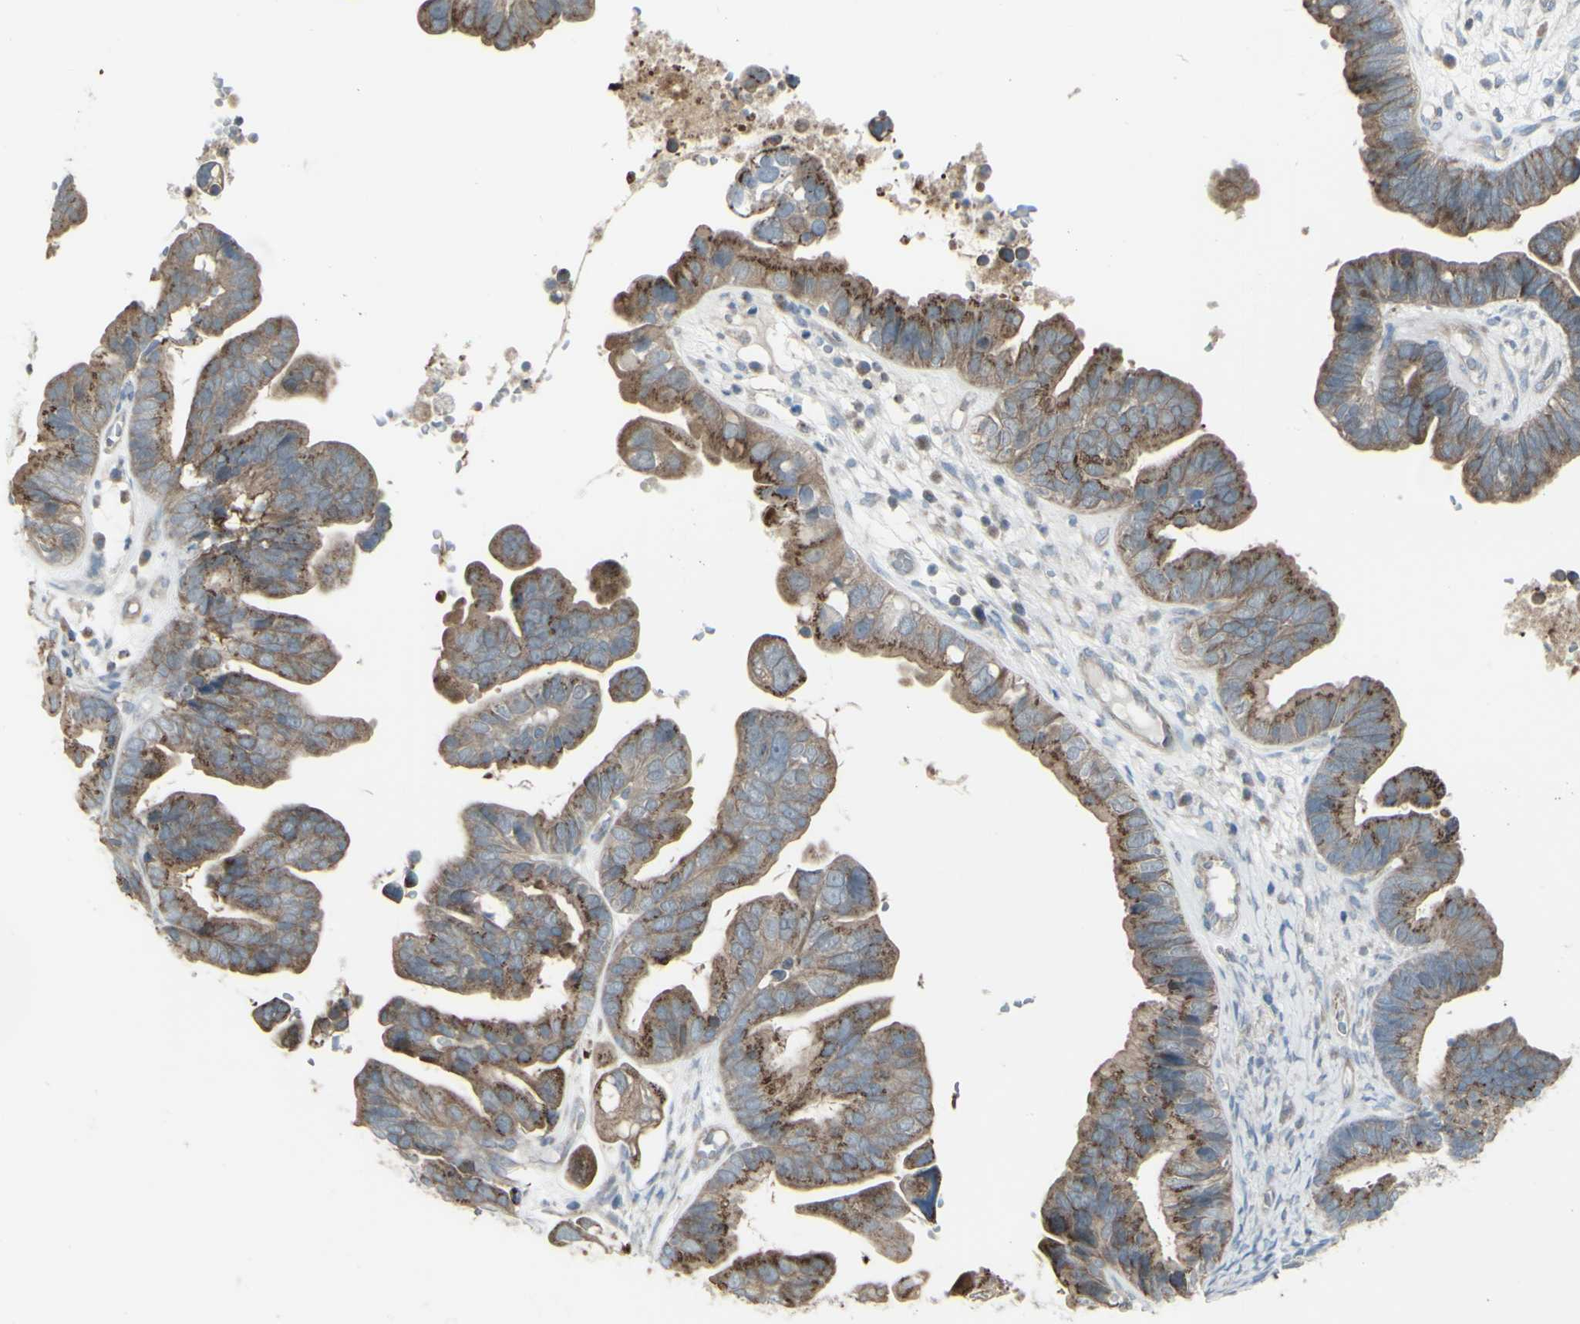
{"staining": {"intensity": "moderate", "quantity": ">75%", "location": "cytoplasmic/membranous"}, "tissue": "ovarian cancer", "cell_type": "Tumor cells", "image_type": "cancer", "snomed": [{"axis": "morphology", "description": "Cystadenocarcinoma, serous, NOS"}, {"axis": "topography", "description": "Ovary"}], "caption": "Protein staining of ovarian cancer tissue displays moderate cytoplasmic/membranous staining in about >75% of tumor cells.", "gene": "GALNT6", "patient": {"sex": "female", "age": 56}}